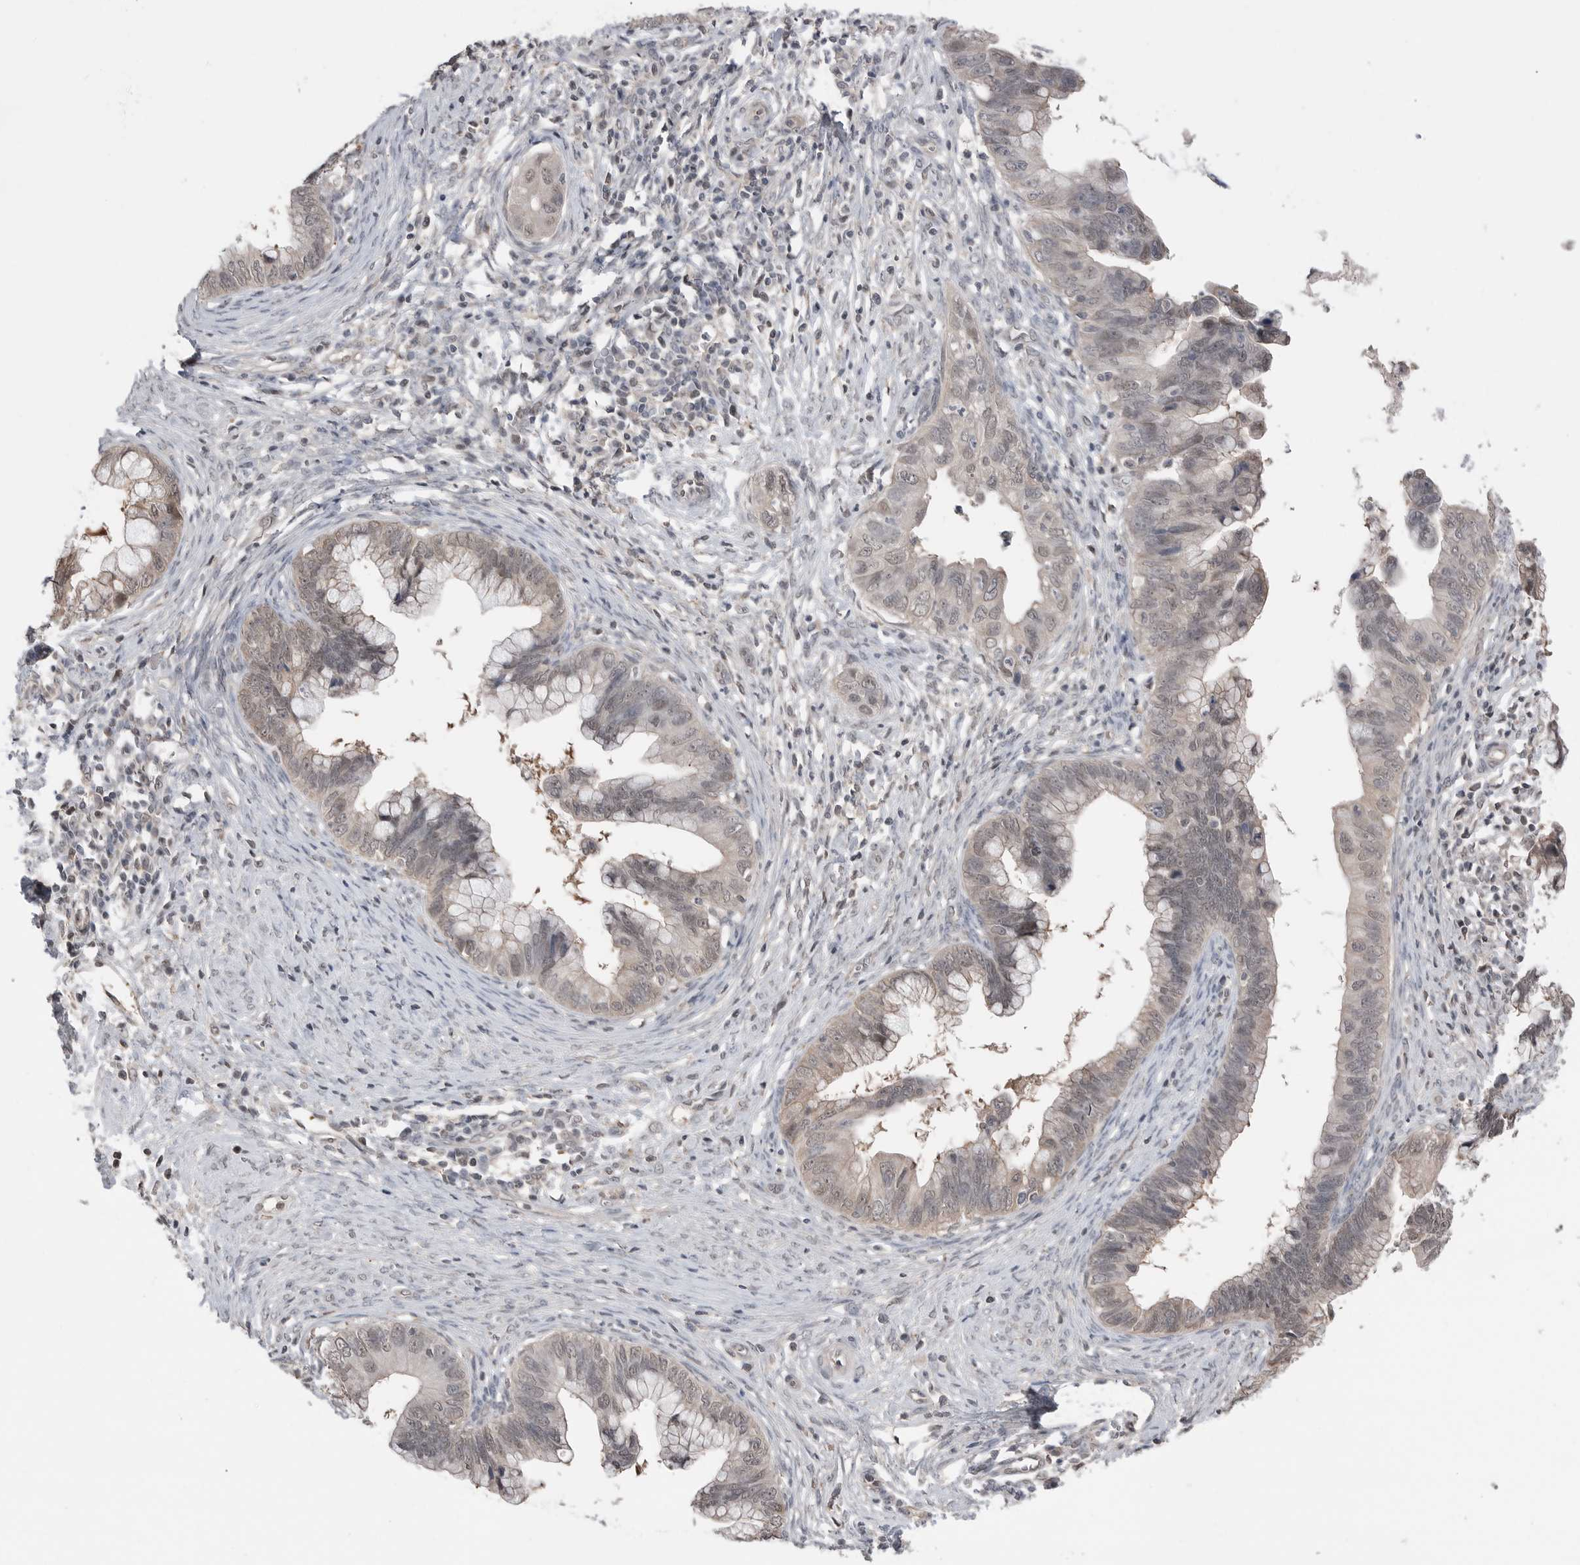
{"staining": {"intensity": "weak", "quantity": "25%-75%", "location": "nuclear"}, "tissue": "cervical cancer", "cell_type": "Tumor cells", "image_type": "cancer", "snomed": [{"axis": "morphology", "description": "Adenocarcinoma, NOS"}, {"axis": "topography", "description": "Cervix"}], "caption": "Immunohistochemical staining of human adenocarcinoma (cervical) demonstrates low levels of weak nuclear positivity in about 25%-75% of tumor cells.", "gene": "PEAK1", "patient": {"sex": "female", "age": 44}}